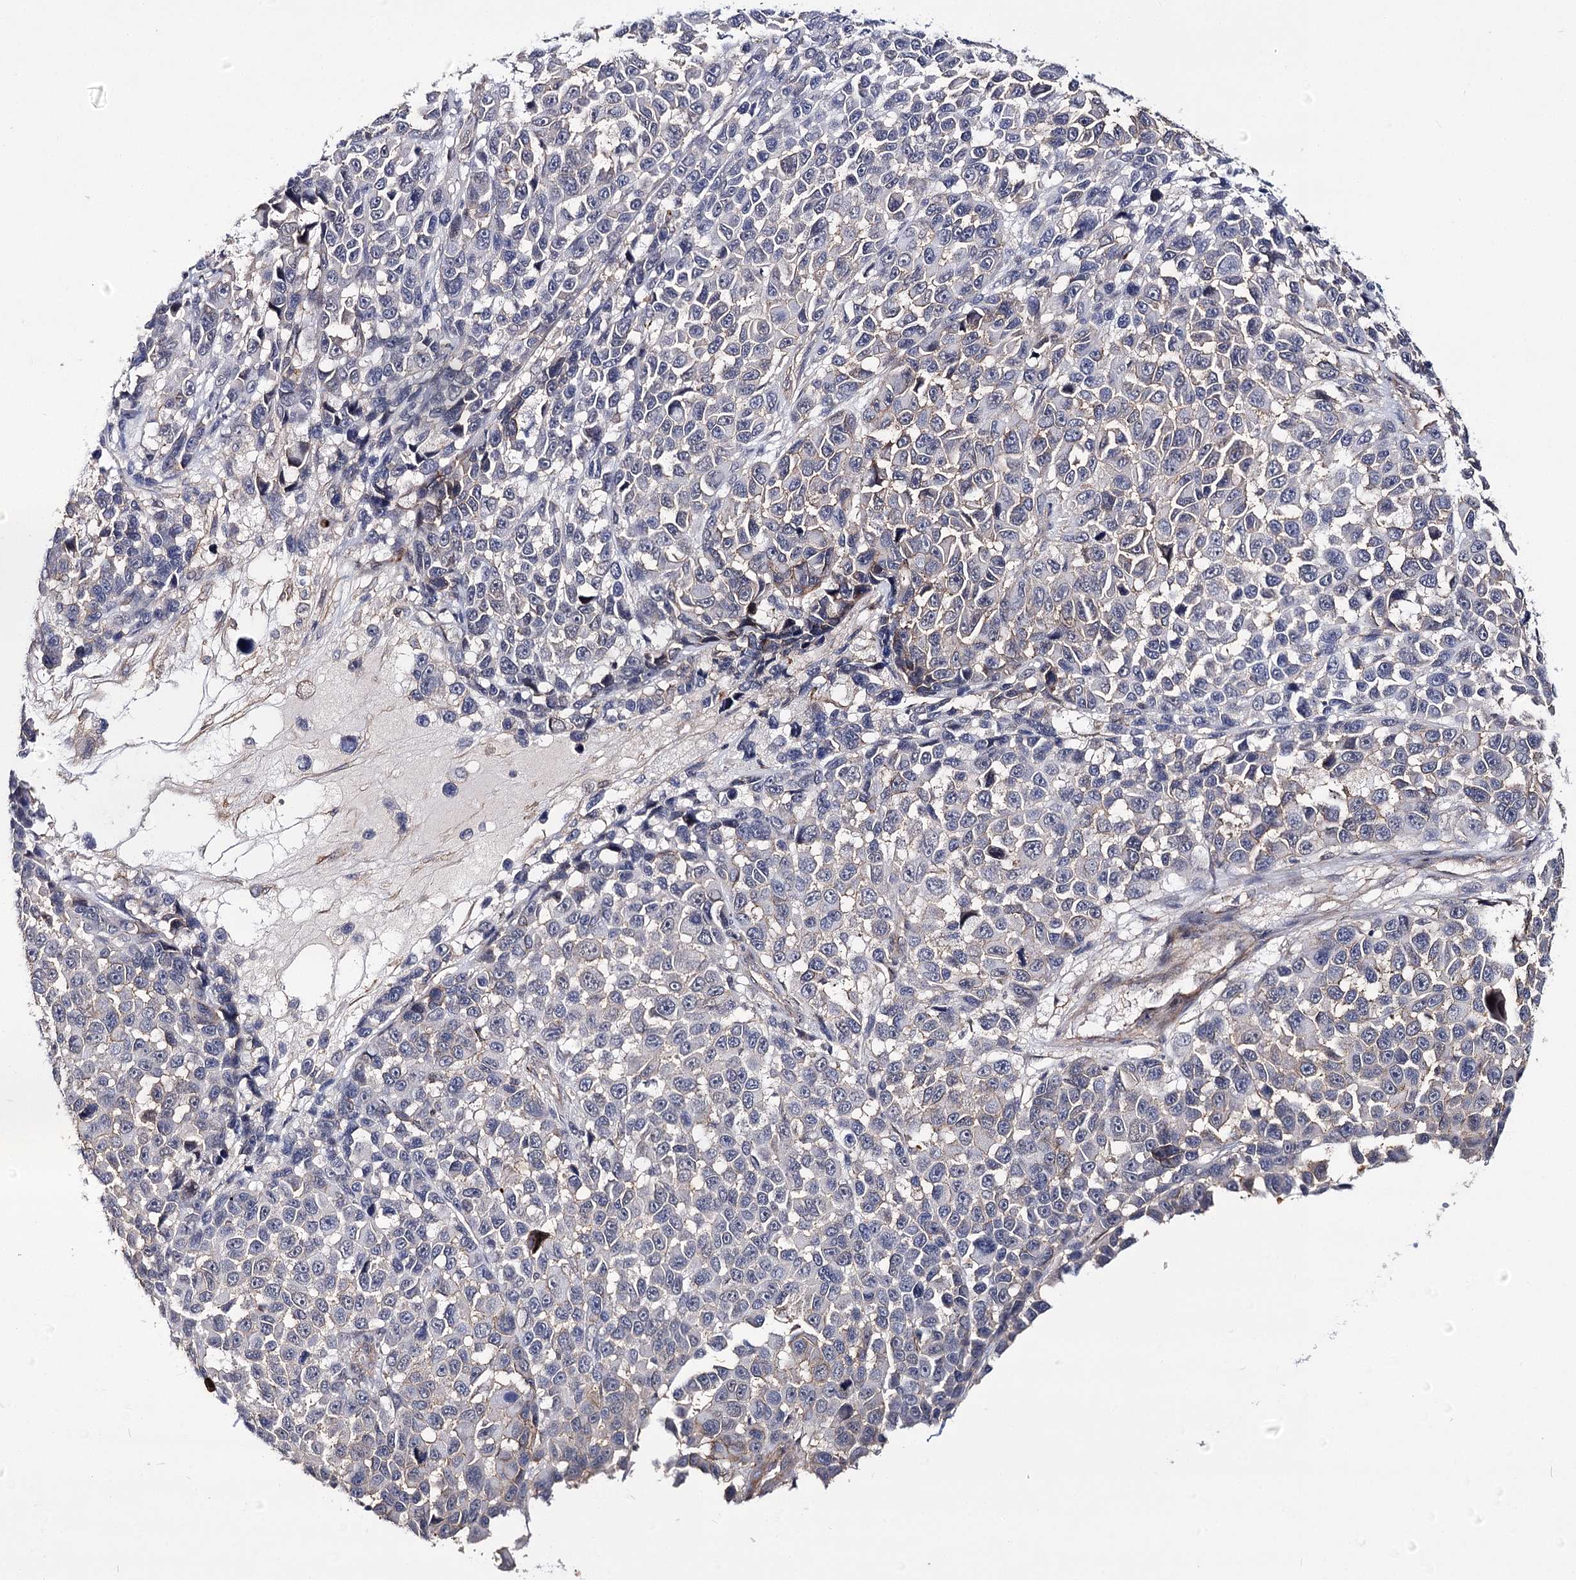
{"staining": {"intensity": "moderate", "quantity": "<25%", "location": "cytoplasmic/membranous"}, "tissue": "melanoma", "cell_type": "Tumor cells", "image_type": "cancer", "snomed": [{"axis": "morphology", "description": "Malignant melanoma, NOS"}, {"axis": "topography", "description": "Skin"}], "caption": "Immunohistochemistry of melanoma shows low levels of moderate cytoplasmic/membranous expression in about <25% of tumor cells. The protein of interest is stained brown, and the nuclei are stained in blue (DAB IHC with brightfield microscopy, high magnification).", "gene": "TMEM218", "patient": {"sex": "male", "age": 53}}